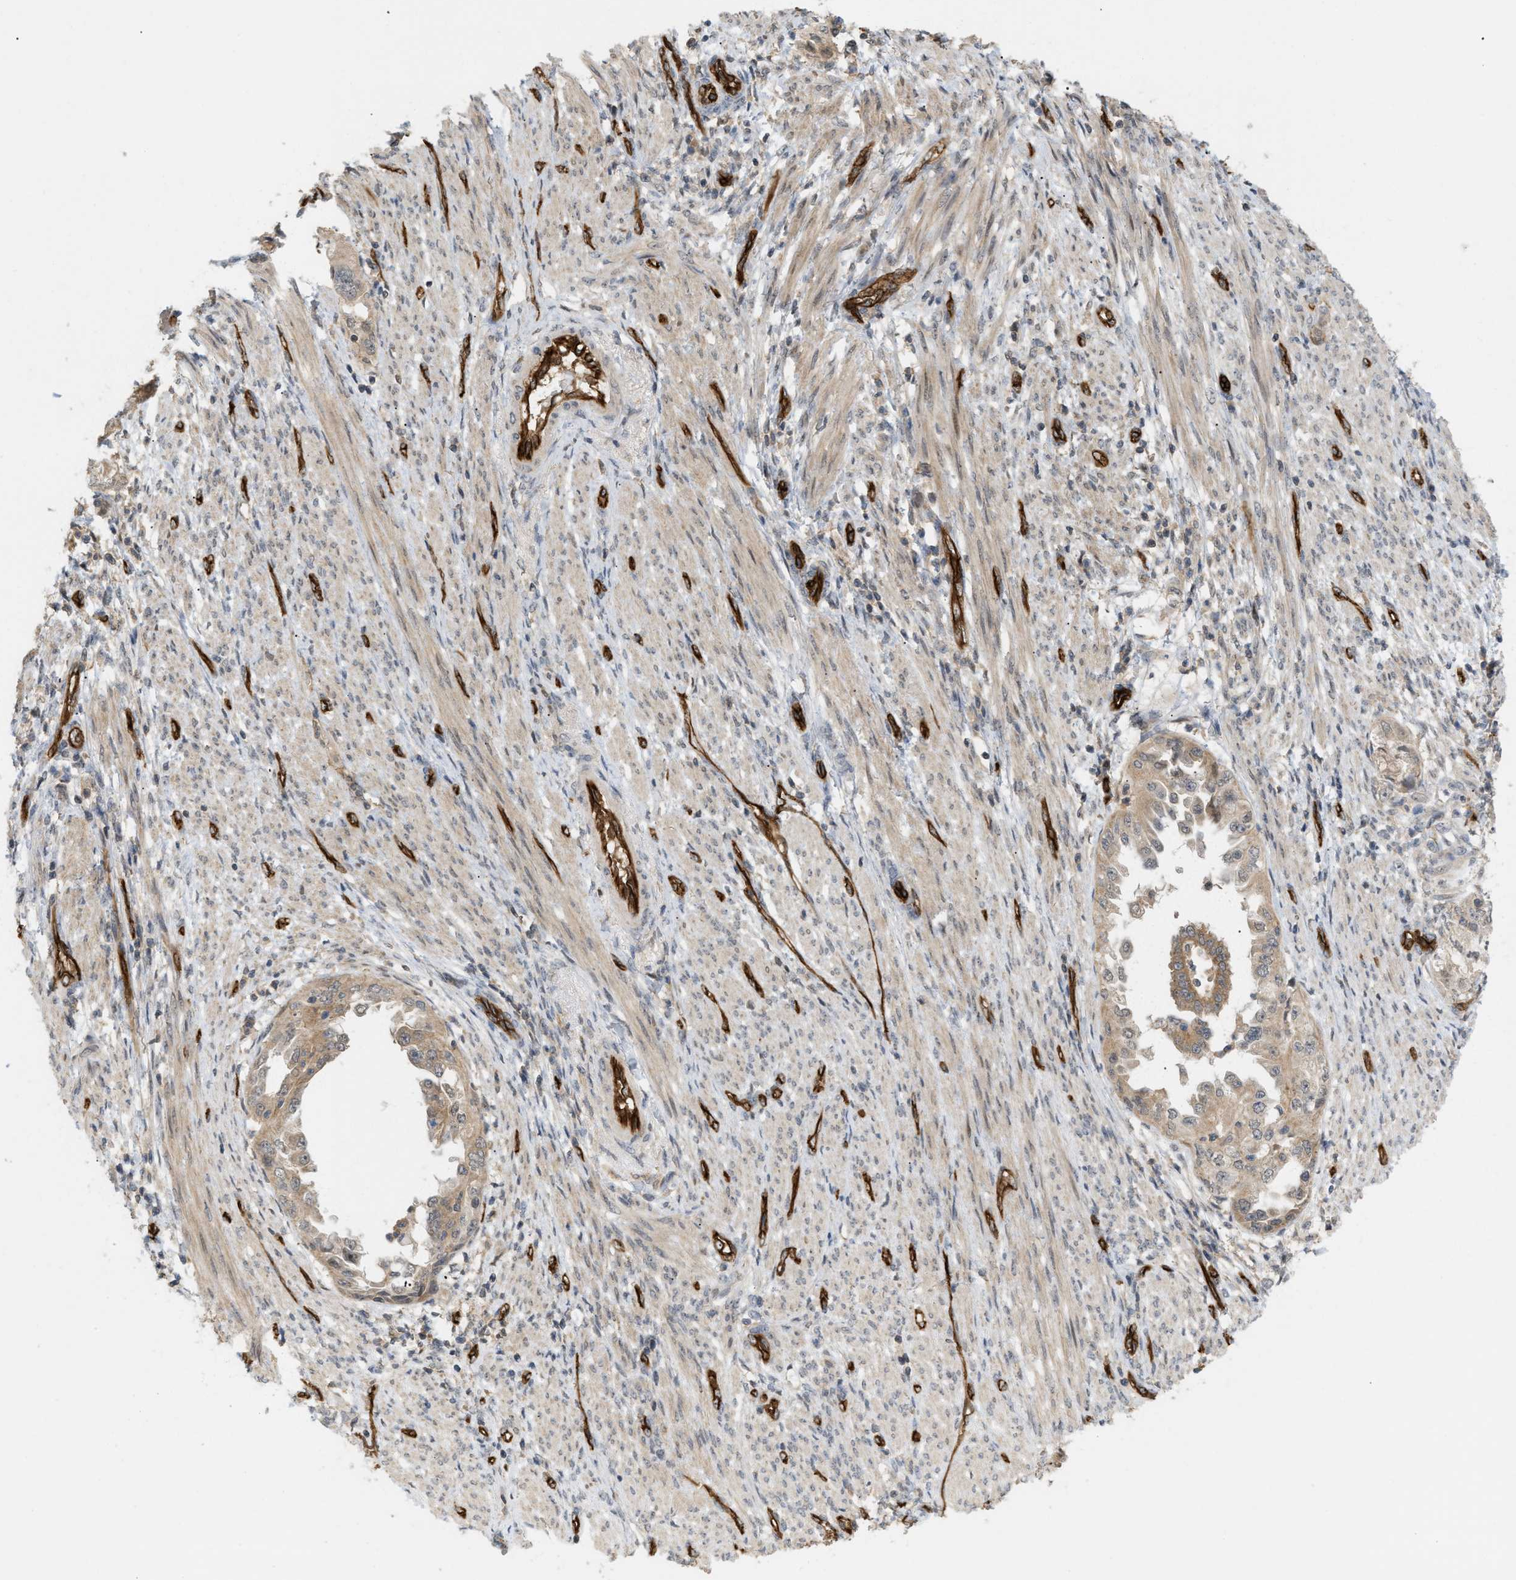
{"staining": {"intensity": "weak", "quantity": ">75%", "location": "cytoplasmic/membranous"}, "tissue": "endometrial cancer", "cell_type": "Tumor cells", "image_type": "cancer", "snomed": [{"axis": "morphology", "description": "Adenocarcinoma, NOS"}, {"axis": "topography", "description": "Endometrium"}], "caption": "An IHC histopathology image of tumor tissue is shown. Protein staining in brown shows weak cytoplasmic/membranous positivity in endometrial adenocarcinoma within tumor cells. (DAB IHC with brightfield microscopy, high magnification).", "gene": "PALMD", "patient": {"sex": "female", "age": 85}}